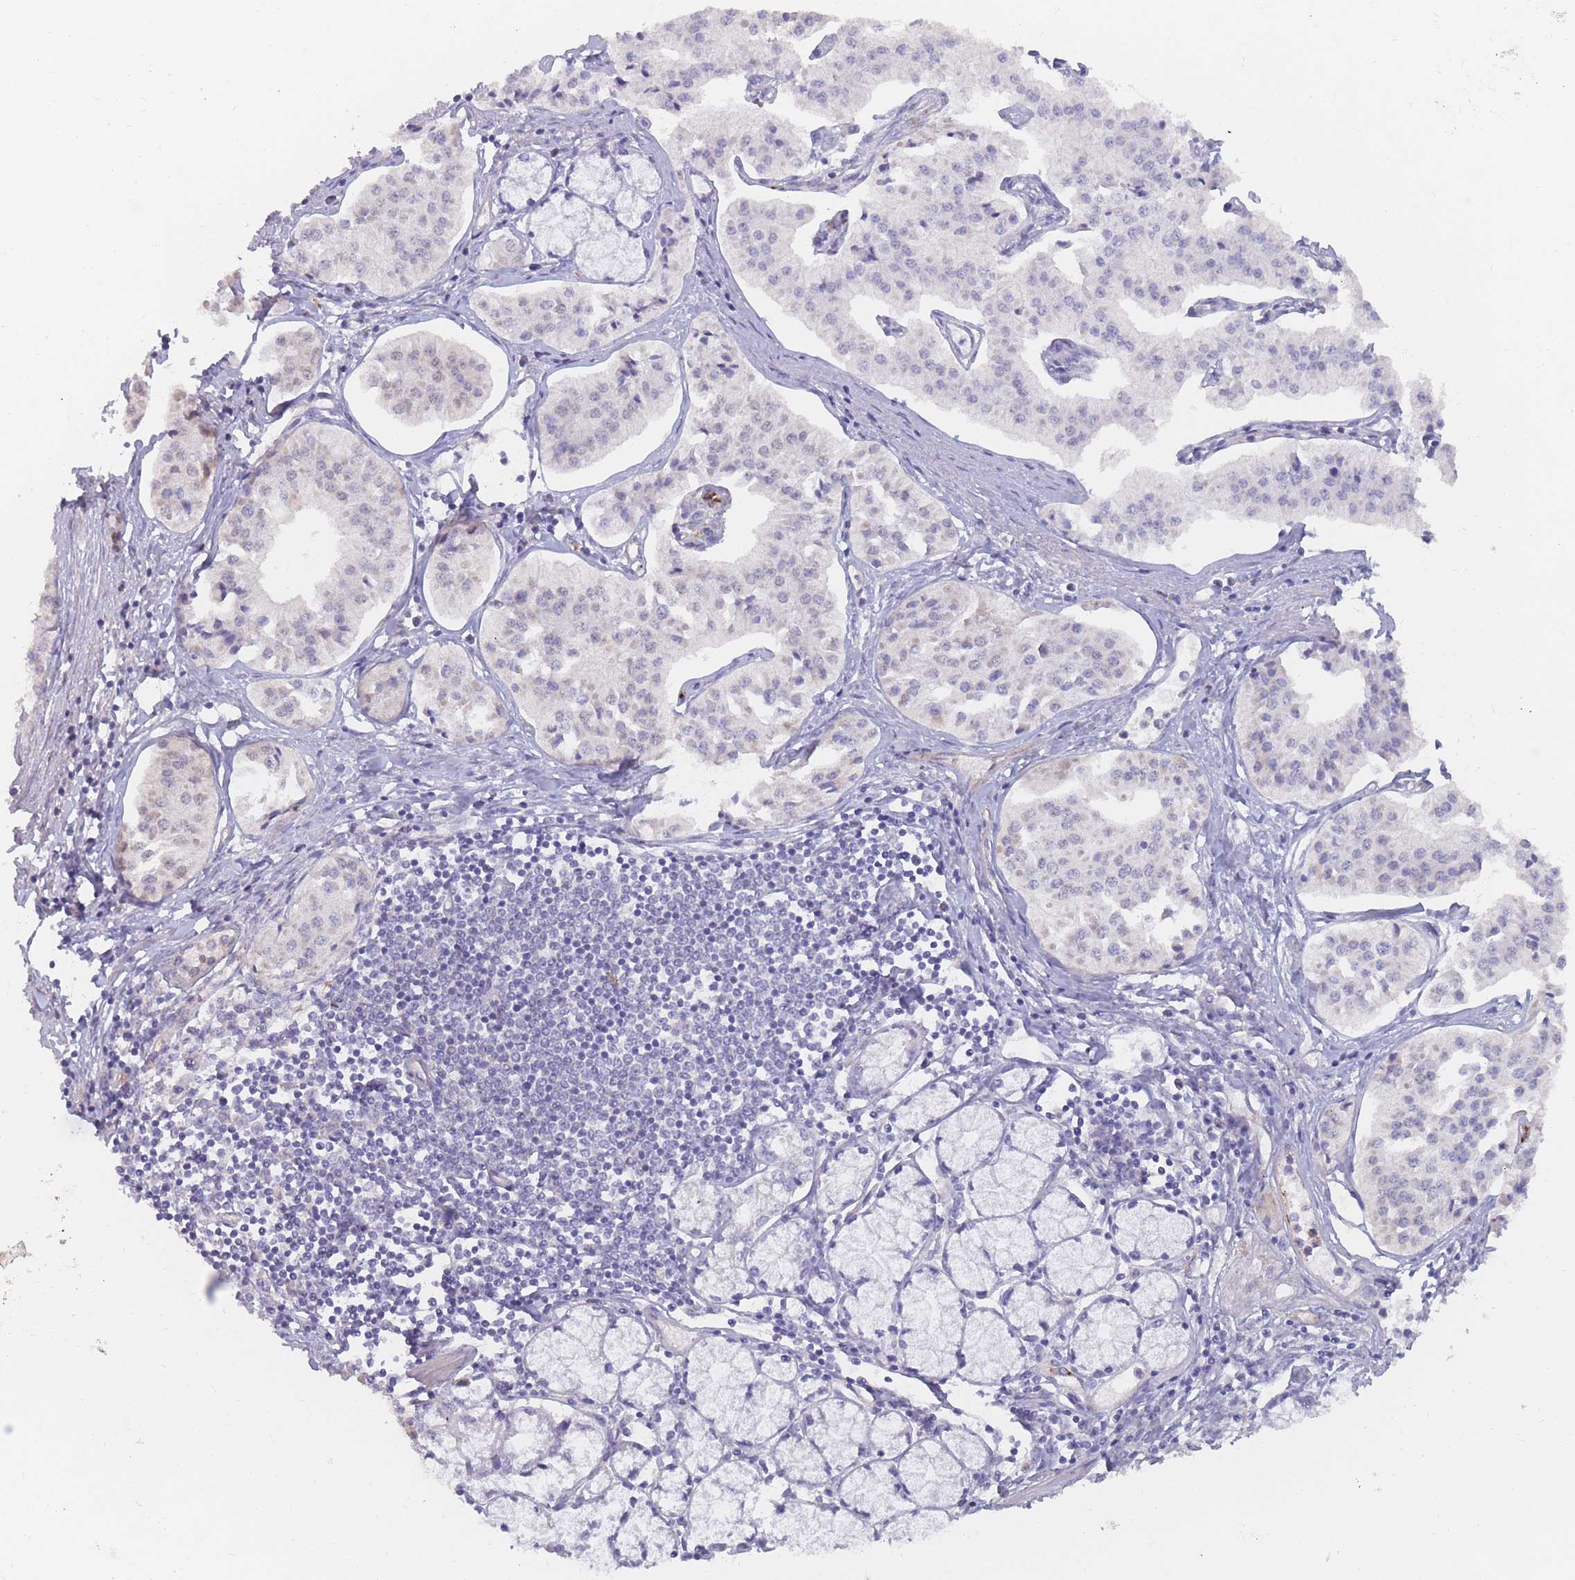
{"staining": {"intensity": "negative", "quantity": "none", "location": "none"}, "tissue": "pancreatic cancer", "cell_type": "Tumor cells", "image_type": "cancer", "snomed": [{"axis": "morphology", "description": "Adenocarcinoma, NOS"}, {"axis": "topography", "description": "Pancreas"}], "caption": "DAB immunohistochemical staining of pancreatic adenocarcinoma demonstrates no significant positivity in tumor cells.", "gene": "PRG4", "patient": {"sex": "female", "age": 50}}